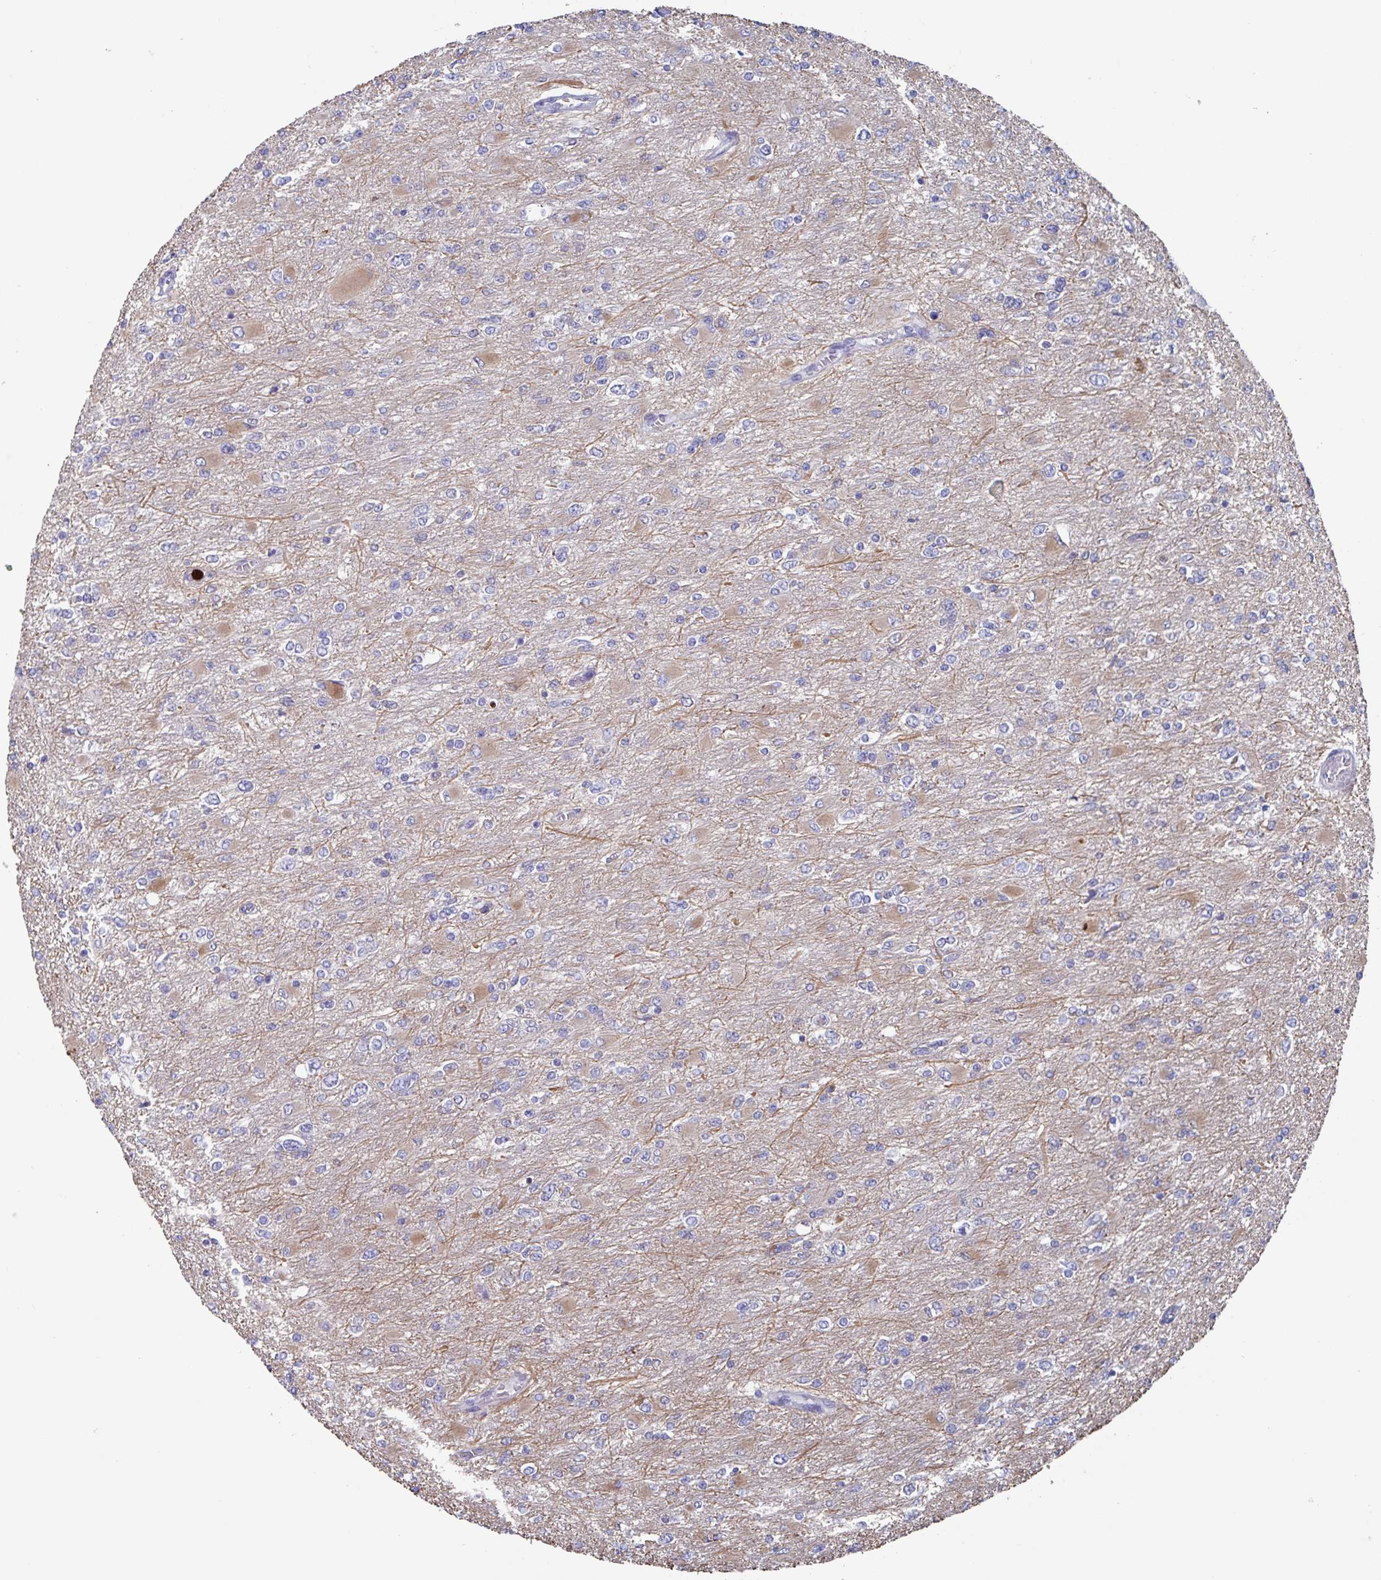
{"staining": {"intensity": "moderate", "quantity": "<25%", "location": "cytoplasmic/membranous"}, "tissue": "glioma", "cell_type": "Tumor cells", "image_type": "cancer", "snomed": [{"axis": "morphology", "description": "Glioma, malignant, High grade"}, {"axis": "topography", "description": "Cerebral cortex"}], "caption": "Glioma tissue exhibits moderate cytoplasmic/membranous expression in about <25% of tumor cells, visualized by immunohistochemistry. The staining is performed using DAB brown chromogen to label protein expression. The nuclei are counter-stained blue using hematoxylin.", "gene": "UQCC2", "patient": {"sex": "female", "age": 36}}